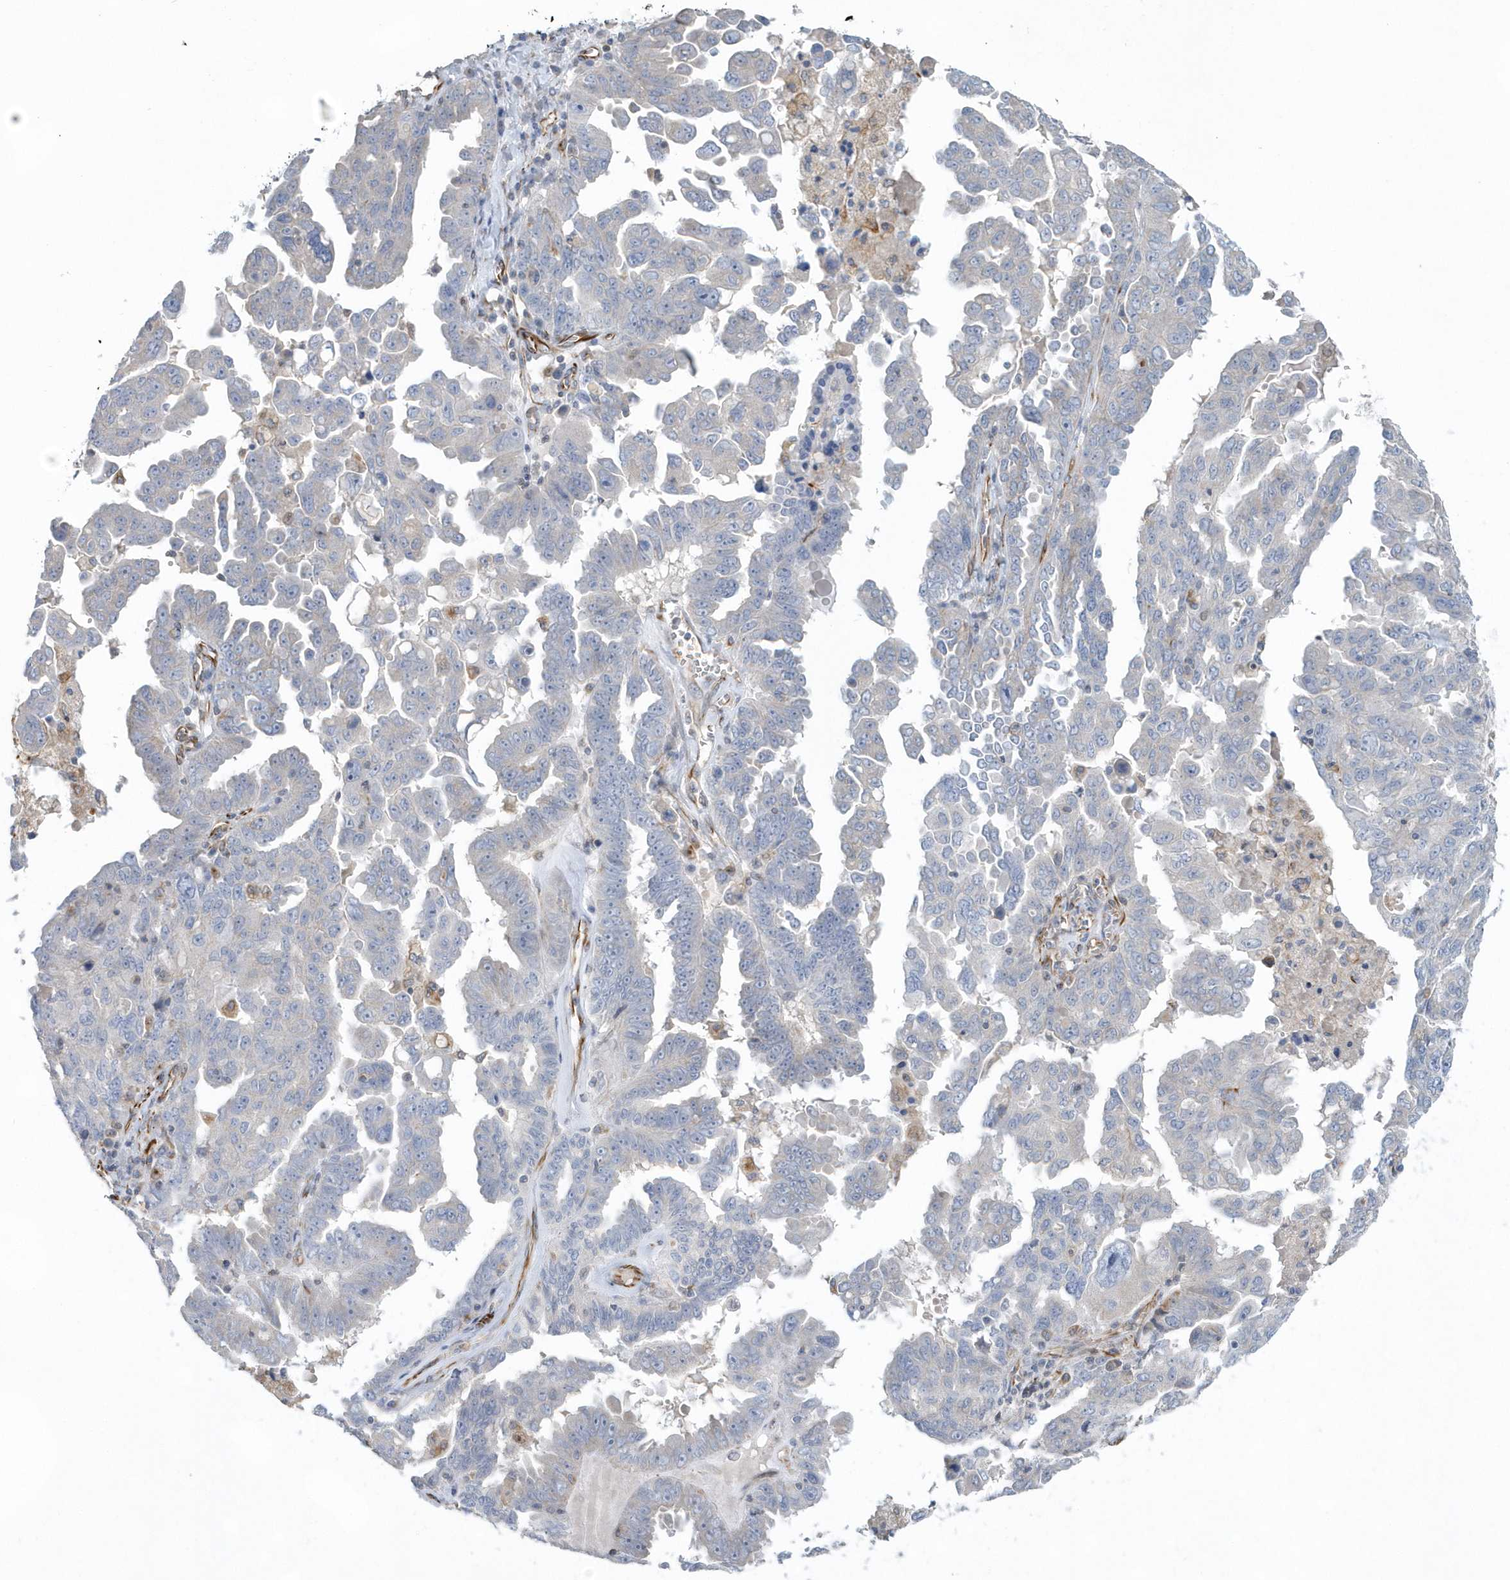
{"staining": {"intensity": "negative", "quantity": "none", "location": "none"}, "tissue": "ovarian cancer", "cell_type": "Tumor cells", "image_type": "cancer", "snomed": [{"axis": "morphology", "description": "Carcinoma, endometroid"}, {"axis": "topography", "description": "Ovary"}], "caption": "Immunohistochemical staining of human ovarian cancer (endometroid carcinoma) exhibits no significant staining in tumor cells. (Stains: DAB immunohistochemistry (IHC) with hematoxylin counter stain, Microscopy: brightfield microscopy at high magnification).", "gene": "RAB17", "patient": {"sex": "female", "age": 62}}